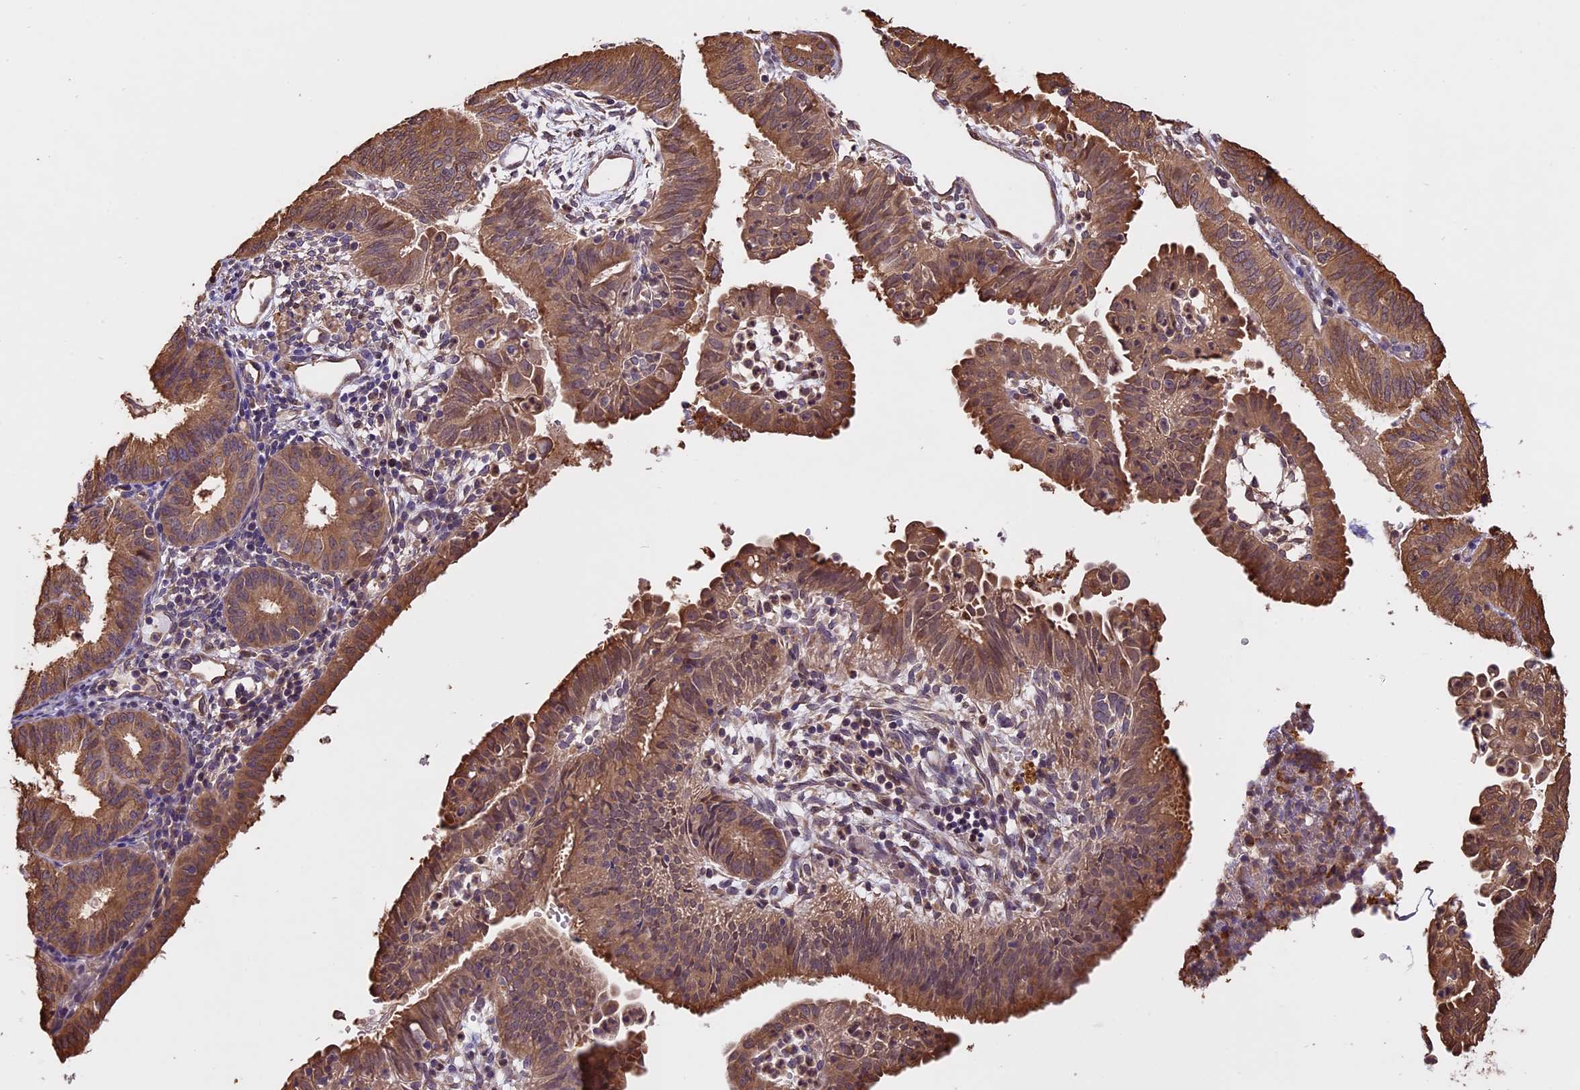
{"staining": {"intensity": "moderate", "quantity": ">75%", "location": "cytoplasmic/membranous"}, "tissue": "endometrial cancer", "cell_type": "Tumor cells", "image_type": "cancer", "snomed": [{"axis": "morphology", "description": "Adenocarcinoma, NOS"}, {"axis": "topography", "description": "Endometrium"}], "caption": "IHC image of human endometrial cancer (adenocarcinoma) stained for a protein (brown), which exhibits medium levels of moderate cytoplasmic/membranous staining in approximately >75% of tumor cells.", "gene": "CHMP2A", "patient": {"sex": "female", "age": 51}}